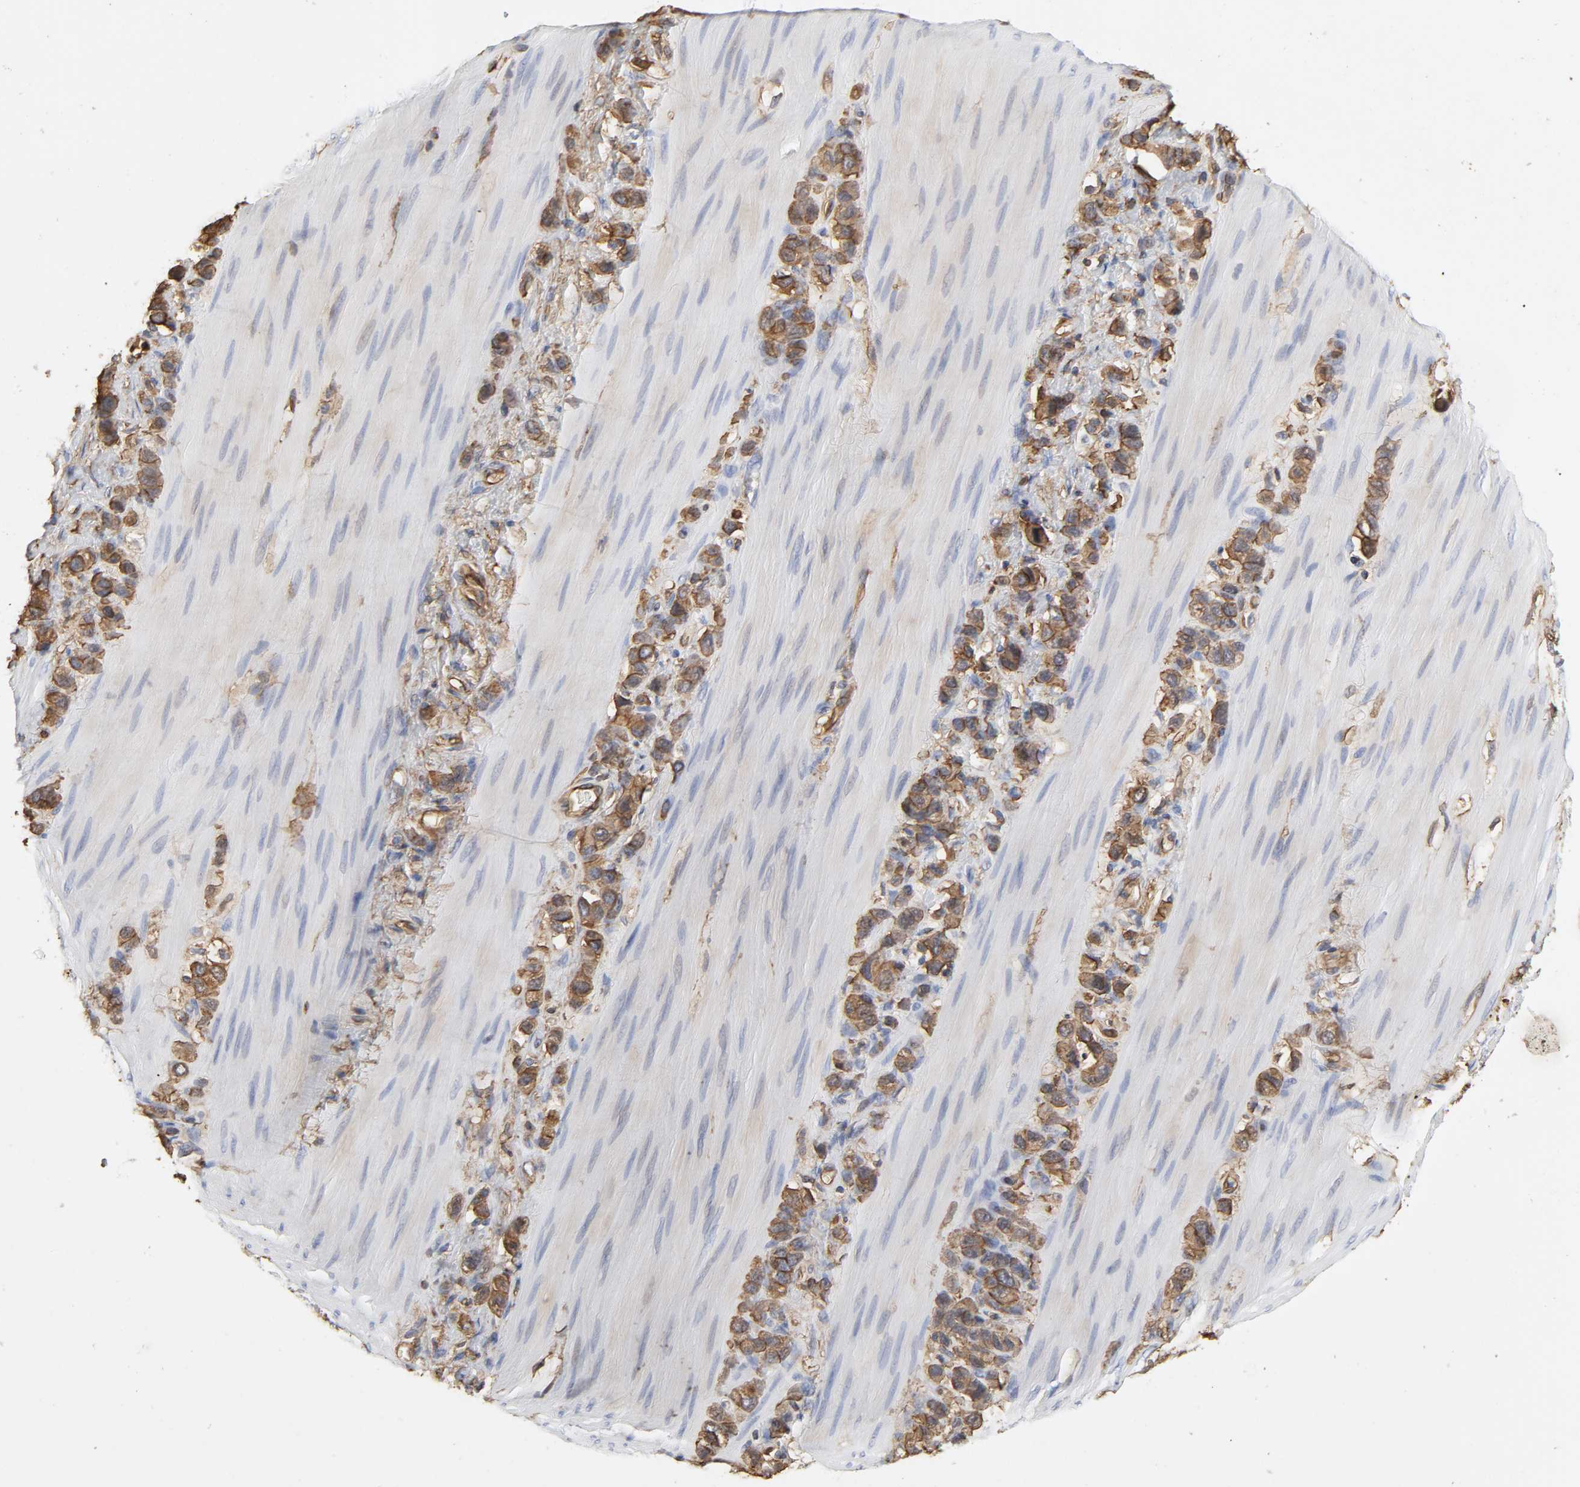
{"staining": {"intensity": "moderate", "quantity": ">75%", "location": "cytoplasmic/membranous"}, "tissue": "stomach cancer", "cell_type": "Tumor cells", "image_type": "cancer", "snomed": [{"axis": "morphology", "description": "Normal tissue, NOS"}, {"axis": "morphology", "description": "Adenocarcinoma, NOS"}, {"axis": "morphology", "description": "Adenocarcinoma, High grade"}, {"axis": "topography", "description": "Stomach, upper"}, {"axis": "topography", "description": "Stomach"}], "caption": "Immunohistochemical staining of stomach high-grade adenocarcinoma shows moderate cytoplasmic/membranous protein positivity in approximately >75% of tumor cells.", "gene": "ANXA2", "patient": {"sex": "female", "age": 65}}